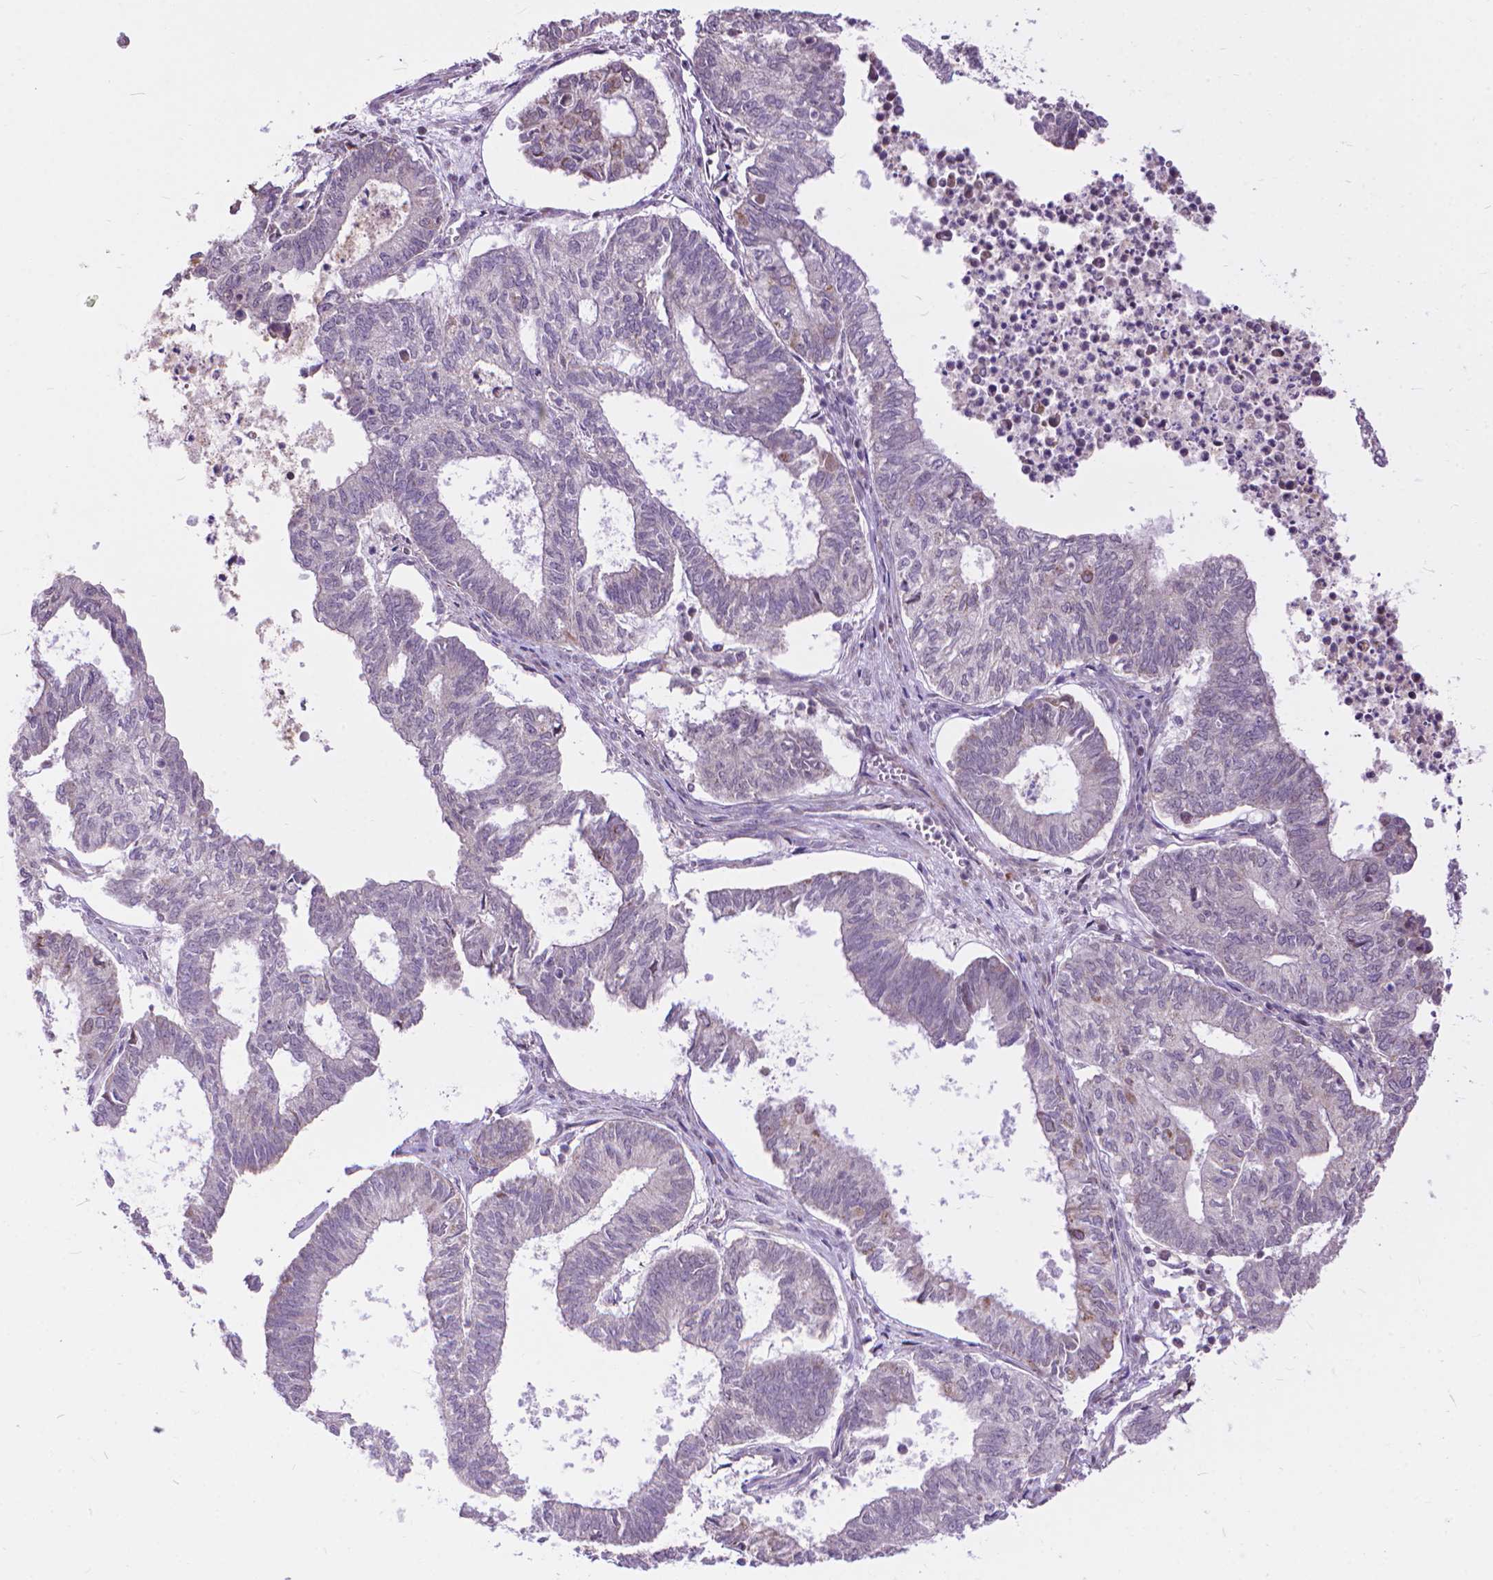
{"staining": {"intensity": "negative", "quantity": "none", "location": "none"}, "tissue": "ovarian cancer", "cell_type": "Tumor cells", "image_type": "cancer", "snomed": [{"axis": "morphology", "description": "Carcinoma, endometroid"}, {"axis": "topography", "description": "Ovary"}], "caption": "The image reveals no significant staining in tumor cells of ovarian endometroid carcinoma.", "gene": "TMEM135", "patient": {"sex": "female", "age": 64}}